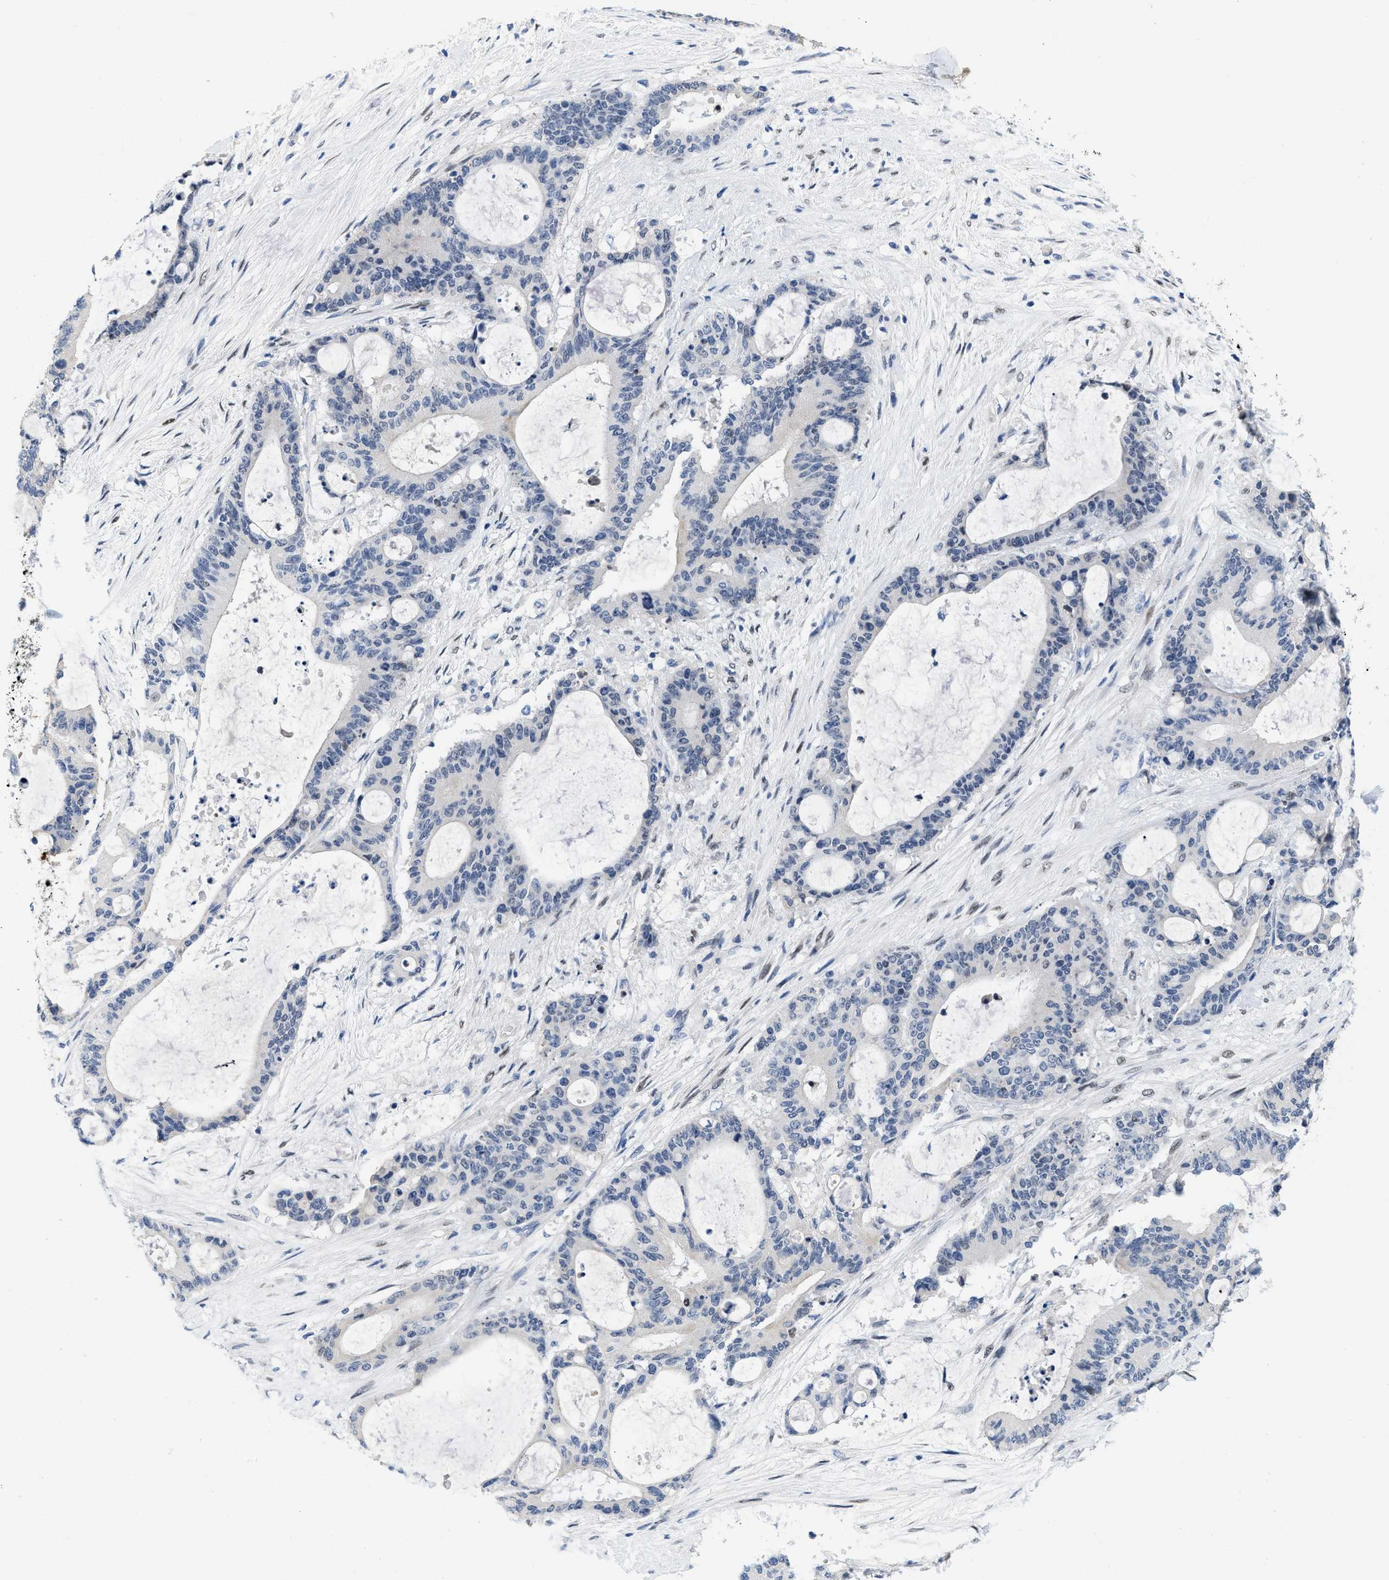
{"staining": {"intensity": "negative", "quantity": "none", "location": "none"}, "tissue": "liver cancer", "cell_type": "Tumor cells", "image_type": "cancer", "snomed": [{"axis": "morphology", "description": "Cholangiocarcinoma"}, {"axis": "topography", "description": "Liver"}], "caption": "Cholangiocarcinoma (liver) was stained to show a protein in brown. There is no significant expression in tumor cells.", "gene": "NFIX", "patient": {"sex": "female", "age": 73}}